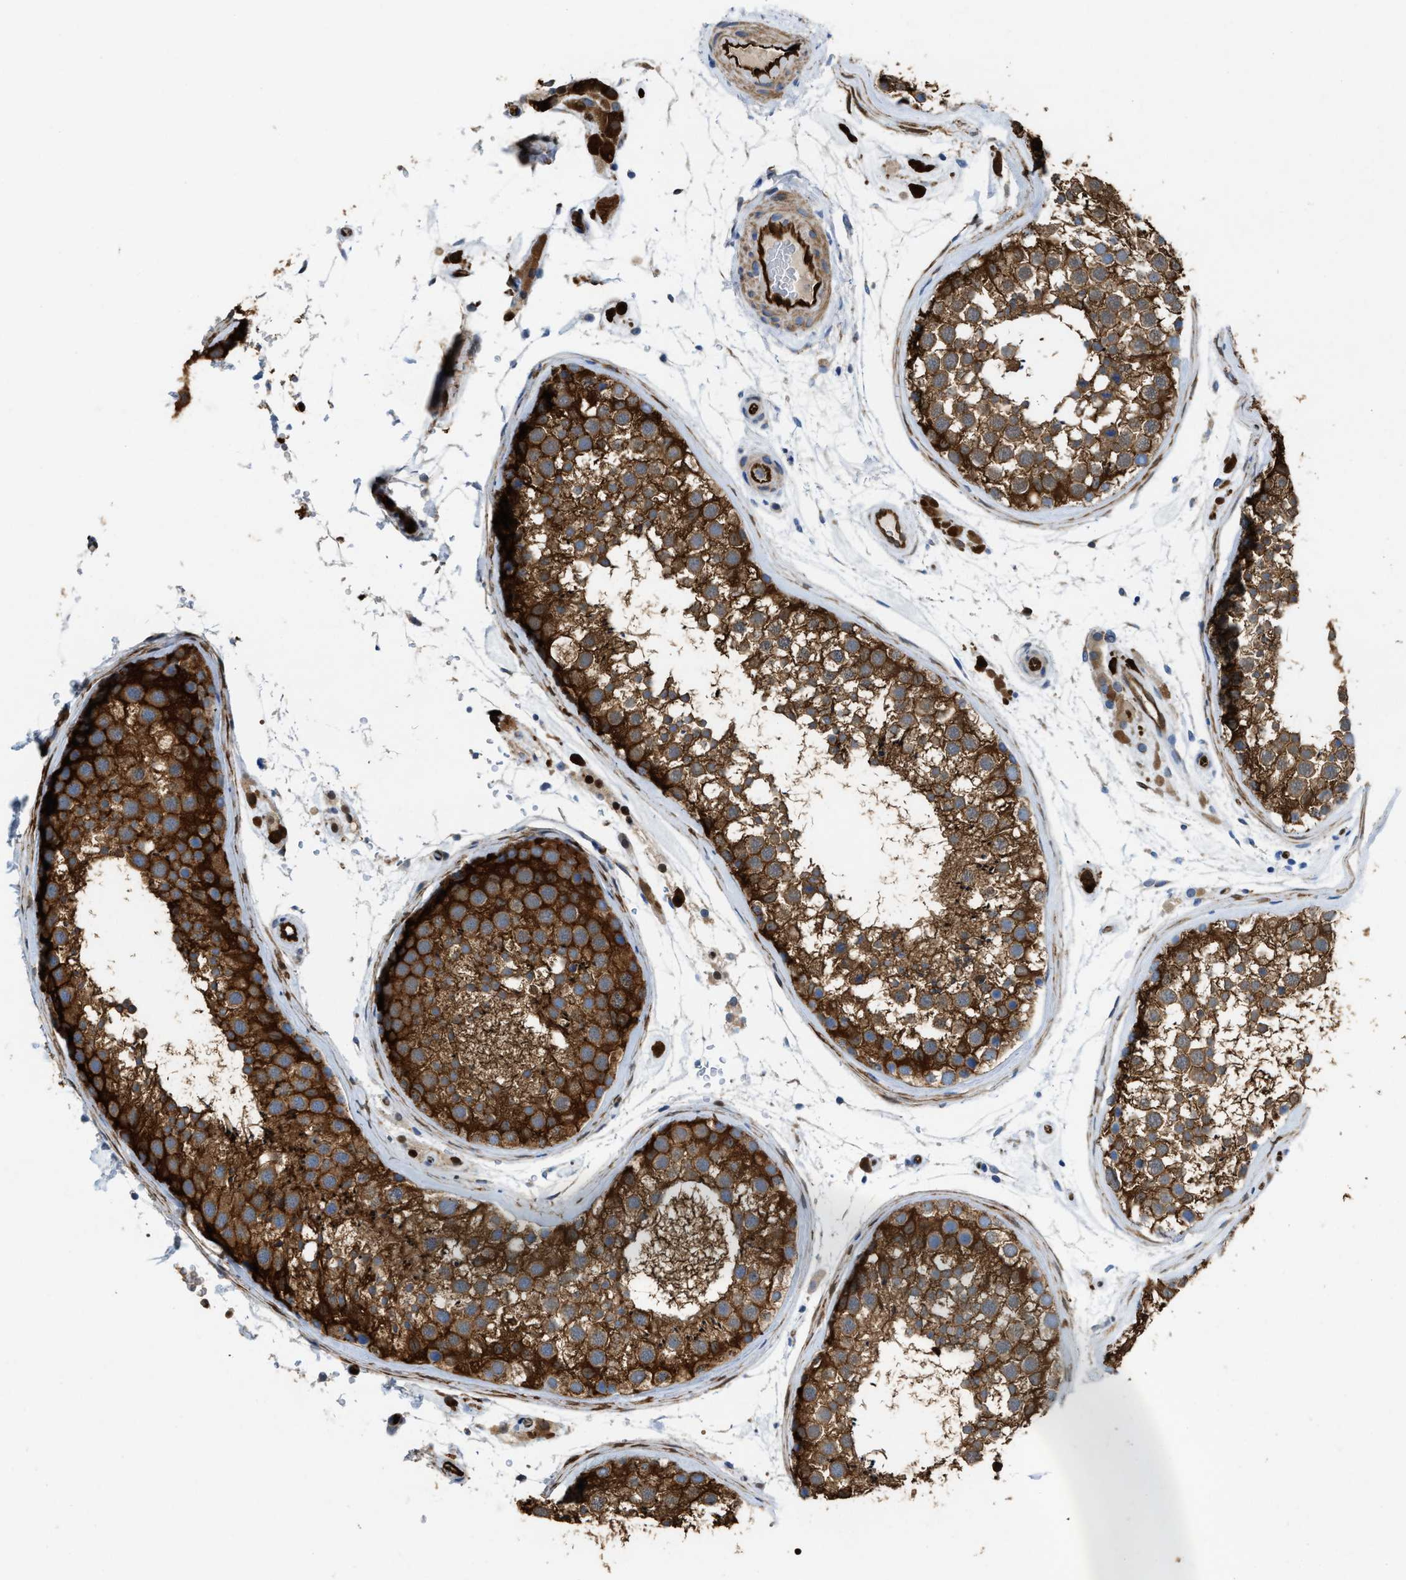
{"staining": {"intensity": "strong", "quantity": ">75%", "location": "cytoplasmic/membranous"}, "tissue": "testis", "cell_type": "Cells in seminiferous ducts", "image_type": "normal", "snomed": [{"axis": "morphology", "description": "Normal tissue, NOS"}, {"axis": "topography", "description": "Testis"}], "caption": "IHC of unremarkable testis shows high levels of strong cytoplasmic/membranous staining in approximately >75% of cells in seminiferous ducts.", "gene": "ASS1", "patient": {"sex": "male", "age": 46}}